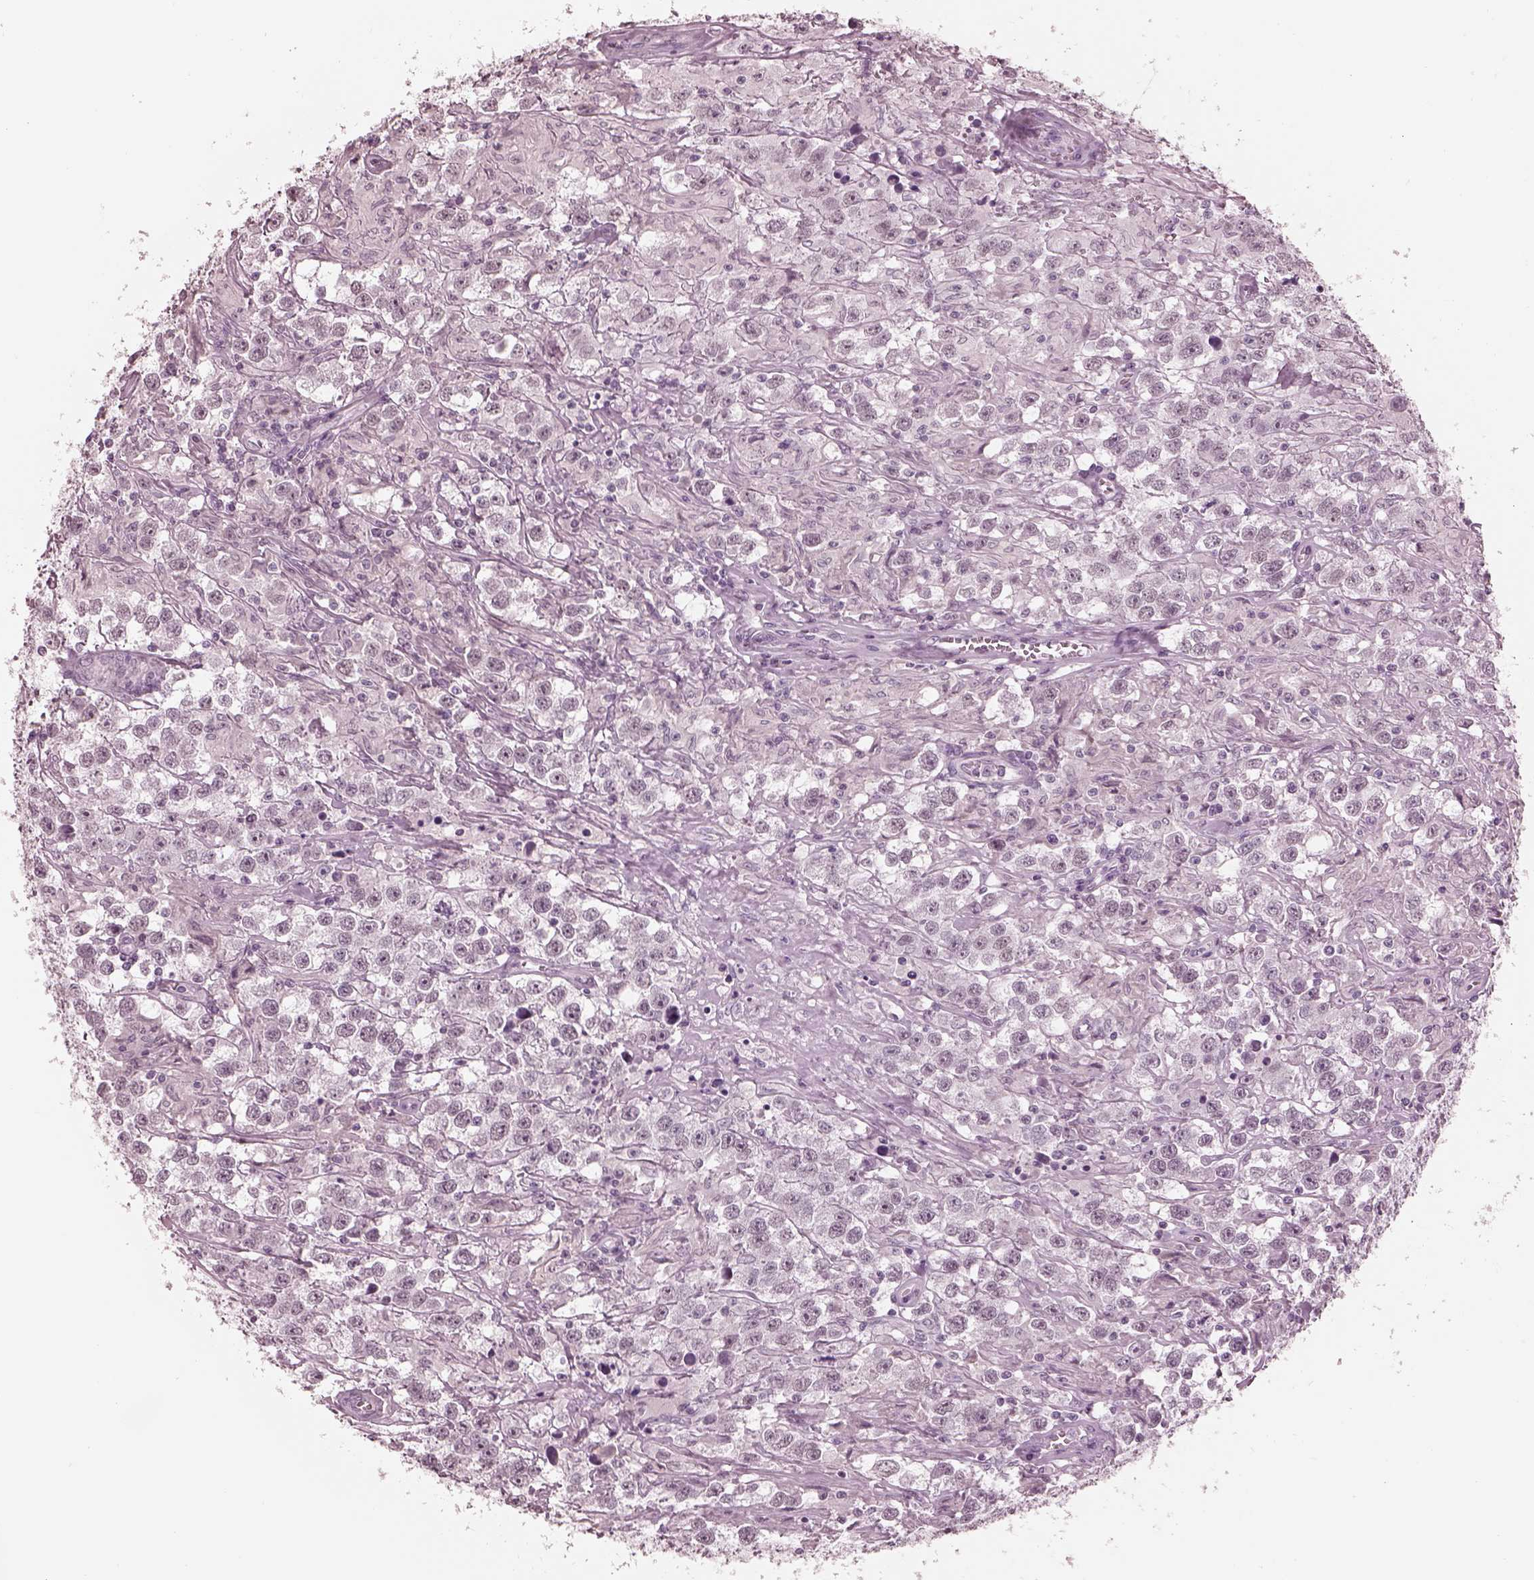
{"staining": {"intensity": "negative", "quantity": "none", "location": "none"}, "tissue": "testis cancer", "cell_type": "Tumor cells", "image_type": "cancer", "snomed": [{"axis": "morphology", "description": "Seminoma, NOS"}, {"axis": "topography", "description": "Testis"}], "caption": "The immunohistochemistry (IHC) photomicrograph has no significant staining in tumor cells of testis cancer (seminoma) tissue.", "gene": "GARIN4", "patient": {"sex": "male", "age": 43}}